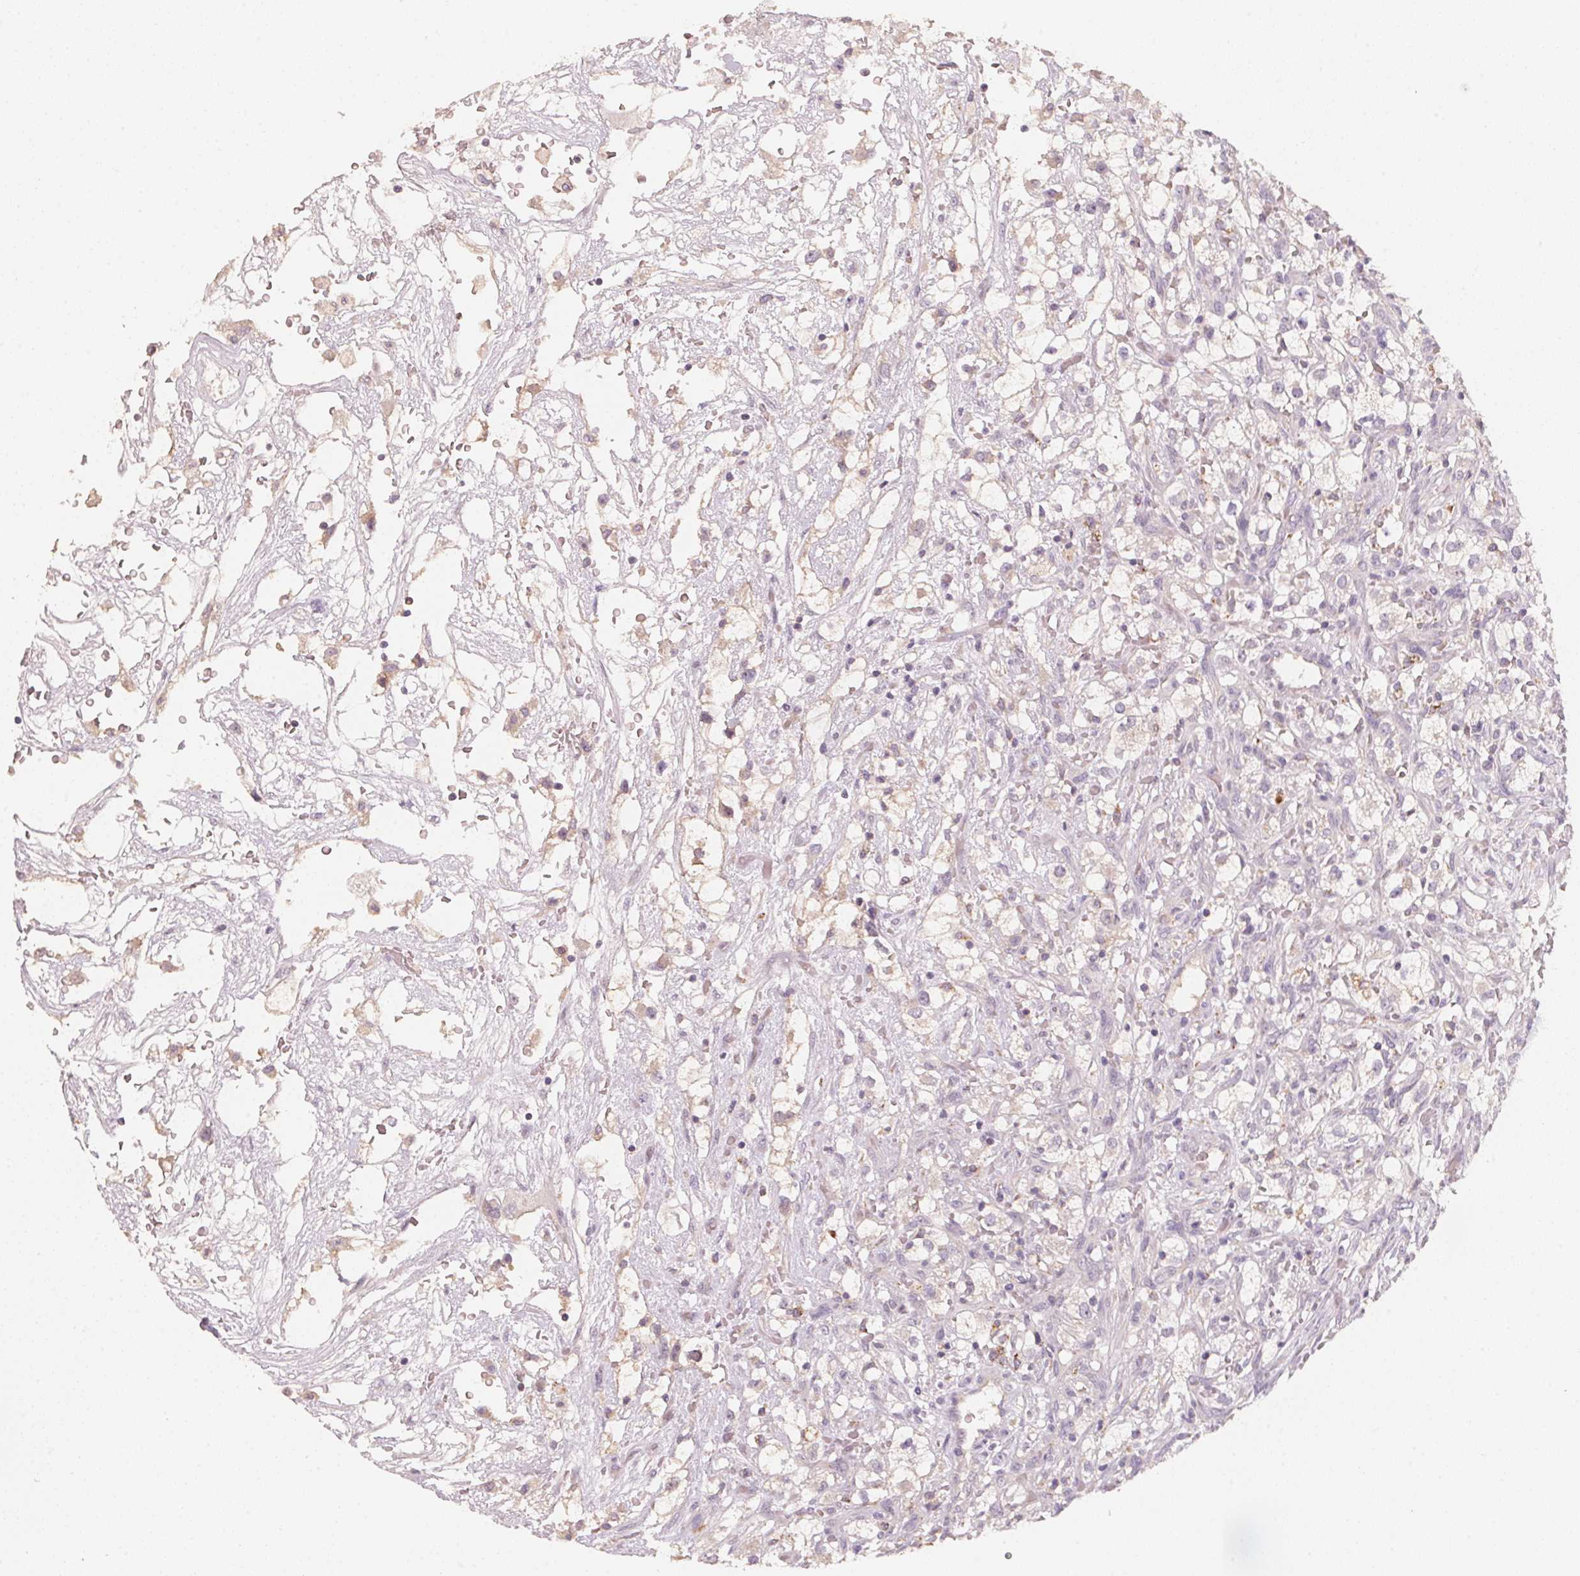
{"staining": {"intensity": "negative", "quantity": "none", "location": "none"}, "tissue": "renal cancer", "cell_type": "Tumor cells", "image_type": "cancer", "snomed": [{"axis": "morphology", "description": "Adenocarcinoma, NOS"}, {"axis": "topography", "description": "Kidney"}], "caption": "This image is of adenocarcinoma (renal) stained with IHC to label a protein in brown with the nuclei are counter-stained blue. There is no positivity in tumor cells.", "gene": "TREH", "patient": {"sex": "male", "age": 59}}